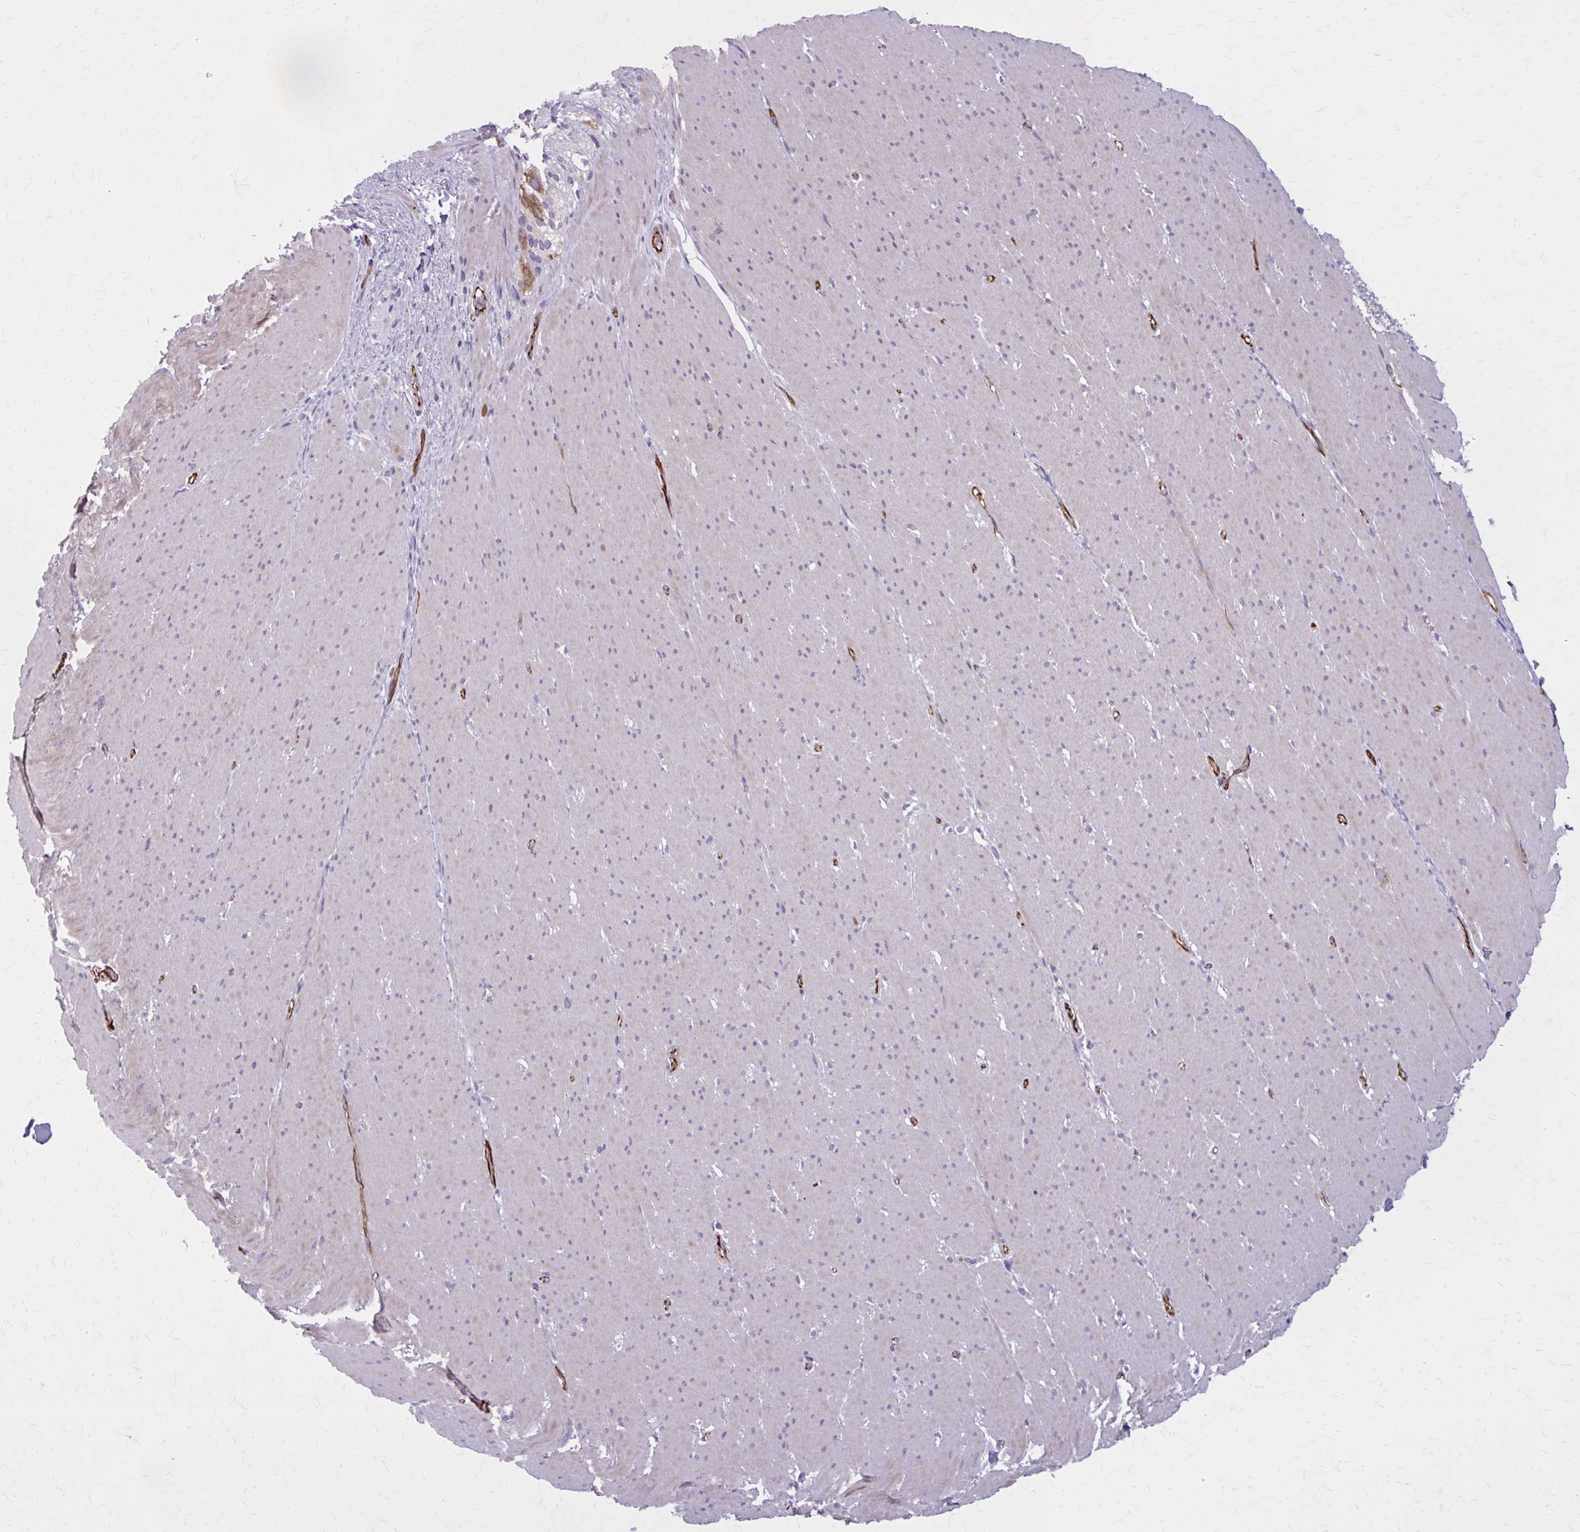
{"staining": {"intensity": "moderate", "quantity": "25%-75%", "location": "cytoplasmic/membranous"}, "tissue": "smooth muscle", "cell_type": "Smooth muscle cells", "image_type": "normal", "snomed": [{"axis": "morphology", "description": "Normal tissue, NOS"}, {"axis": "topography", "description": "Smooth muscle"}, {"axis": "topography", "description": "Rectum"}], "caption": "Immunohistochemistry image of normal smooth muscle: smooth muscle stained using immunohistochemistry displays medium levels of moderate protein expression localized specifically in the cytoplasmic/membranous of smooth muscle cells, appearing as a cytoplasmic/membranous brown color.", "gene": "ZDHHC7", "patient": {"sex": "male", "age": 53}}